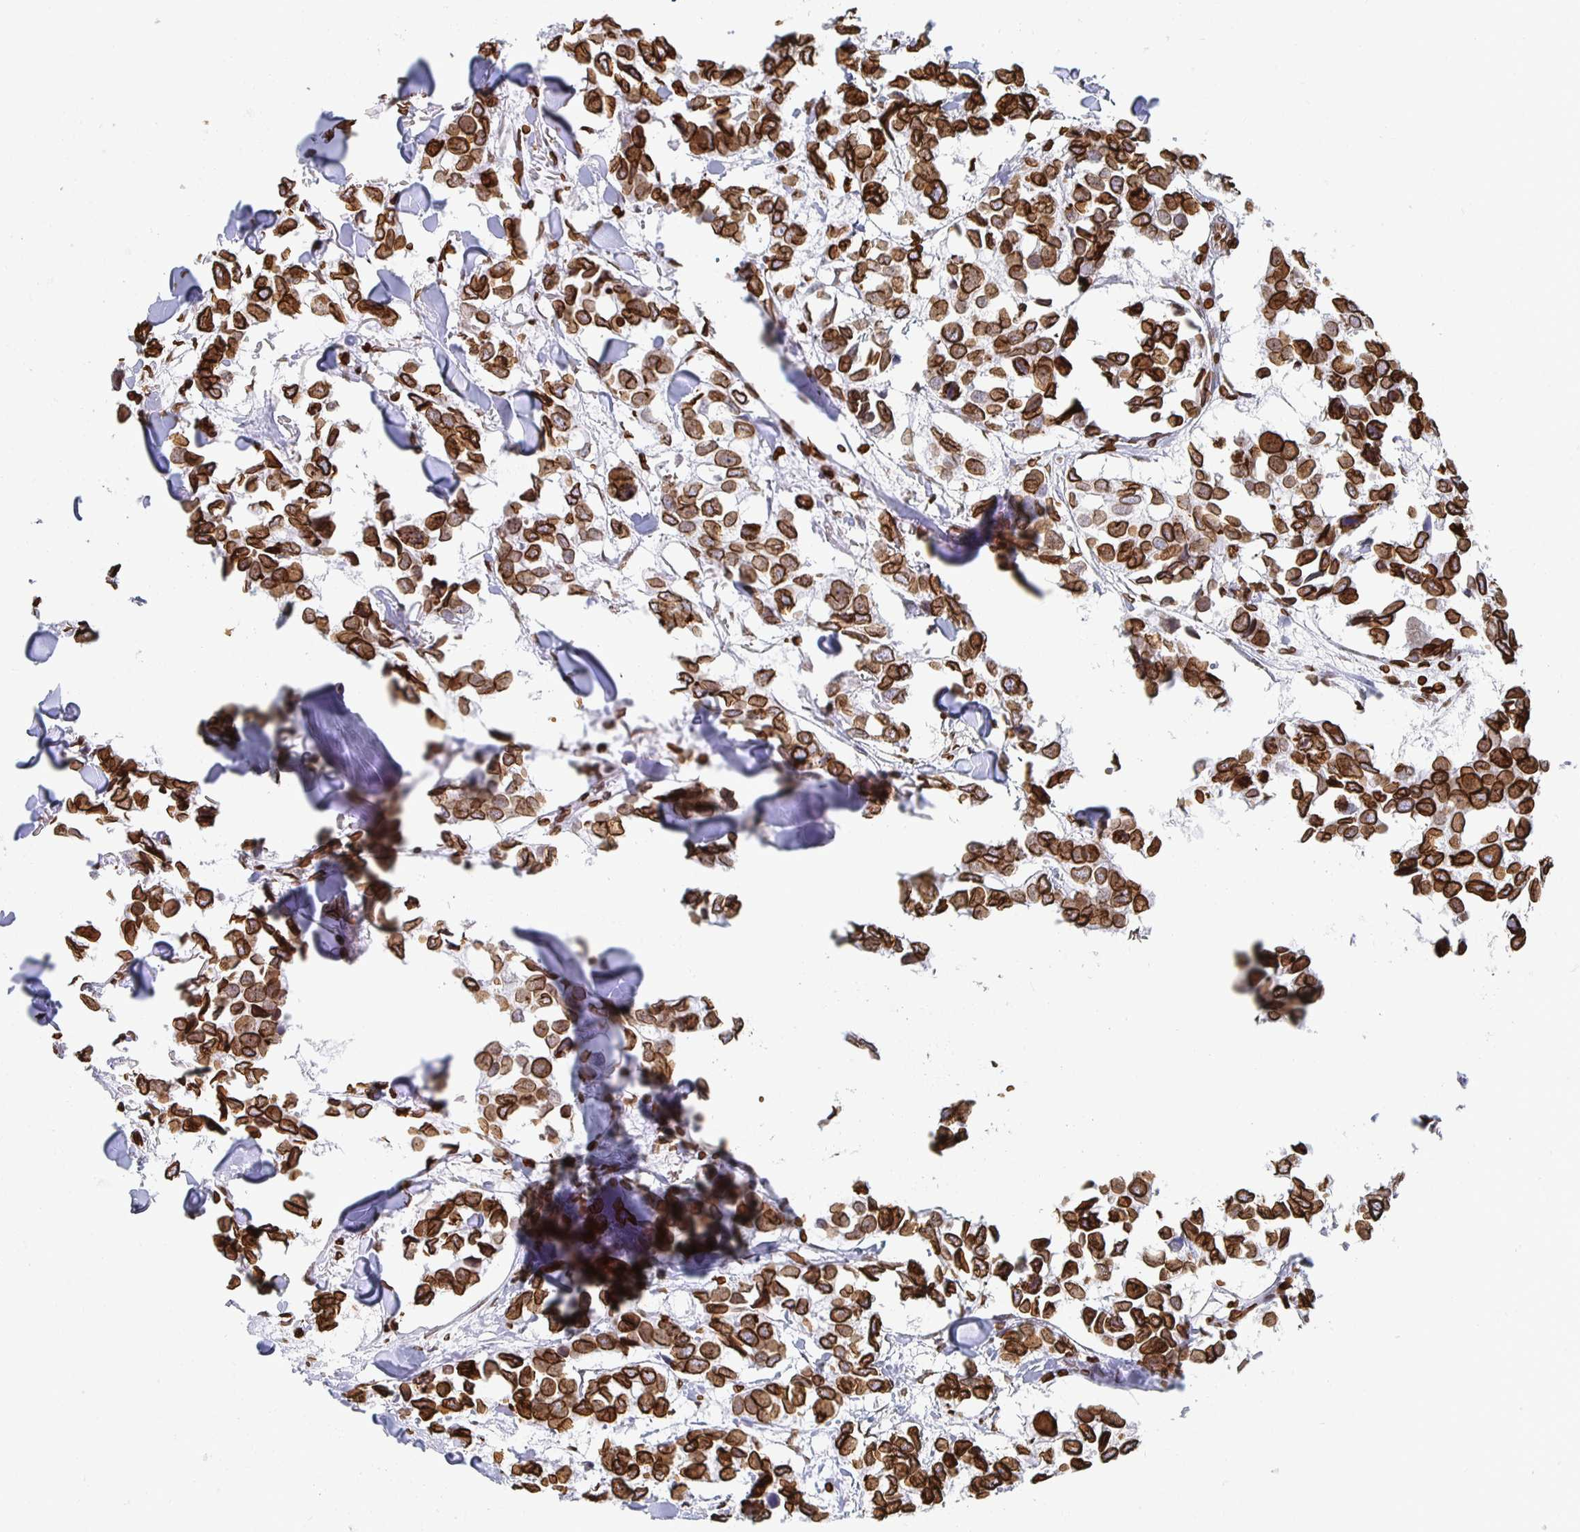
{"staining": {"intensity": "strong", "quantity": ">75%", "location": "cytoplasmic/membranous,nuclear"}, "tissue": "breast cancer", "cell_type": "Tumor cells", "image_type": "cancer", "snomed": [{"axis": "morphology", "description": "Duct carcinoma"}, {"axis": "topography", "description": "Breast"}], "caption": "Immunohistochemical staining of breast cancer demonstrates strong cytoplasmic/membranous and nuclear protein staining in about >75% of tumor cells. Ihc stains the protein of interest in brown and the nuclei are stained blue.", "gene": "LMNB1", "patient": {"sex": "female", "age": 83}}